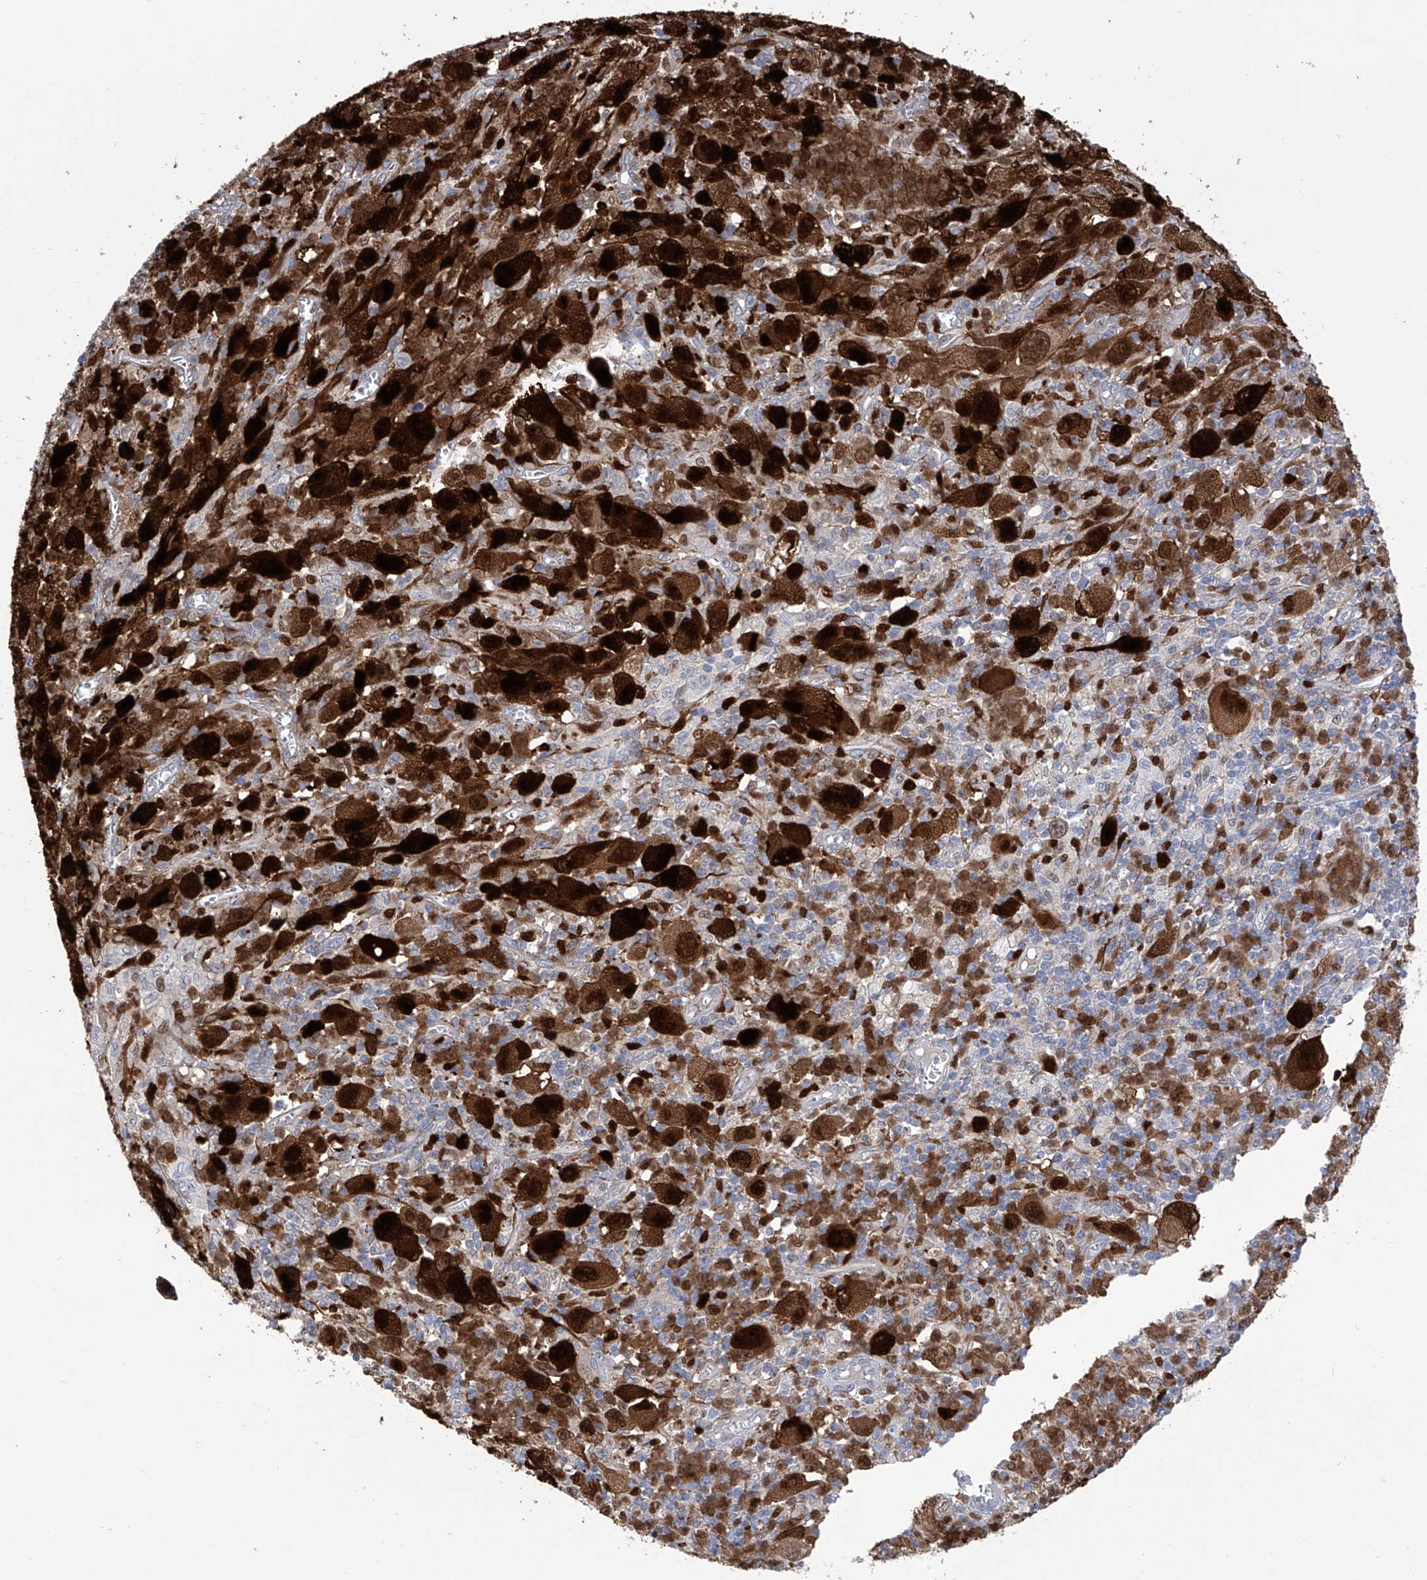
{"staining": {"intensity": "strong", "quantity": "25%-75%", "location": "cytoplasmic/membranous,nuclear"}, "tissue": "melanoma", "cell_type": "Tumor cells", "image_type": "cancer", "snomed": [{"axis": "morphology", "description": "Malignant melanoma, Metastatic site"}, {"axis": "topography", "description": "Skin"}], "caption": "Human malignant melanoma (metastatic site) stained with a protein marker reveals strong staining in tumor cells.", "gene": "PHF20", "patient": {"sex": "female", "age": 56}}